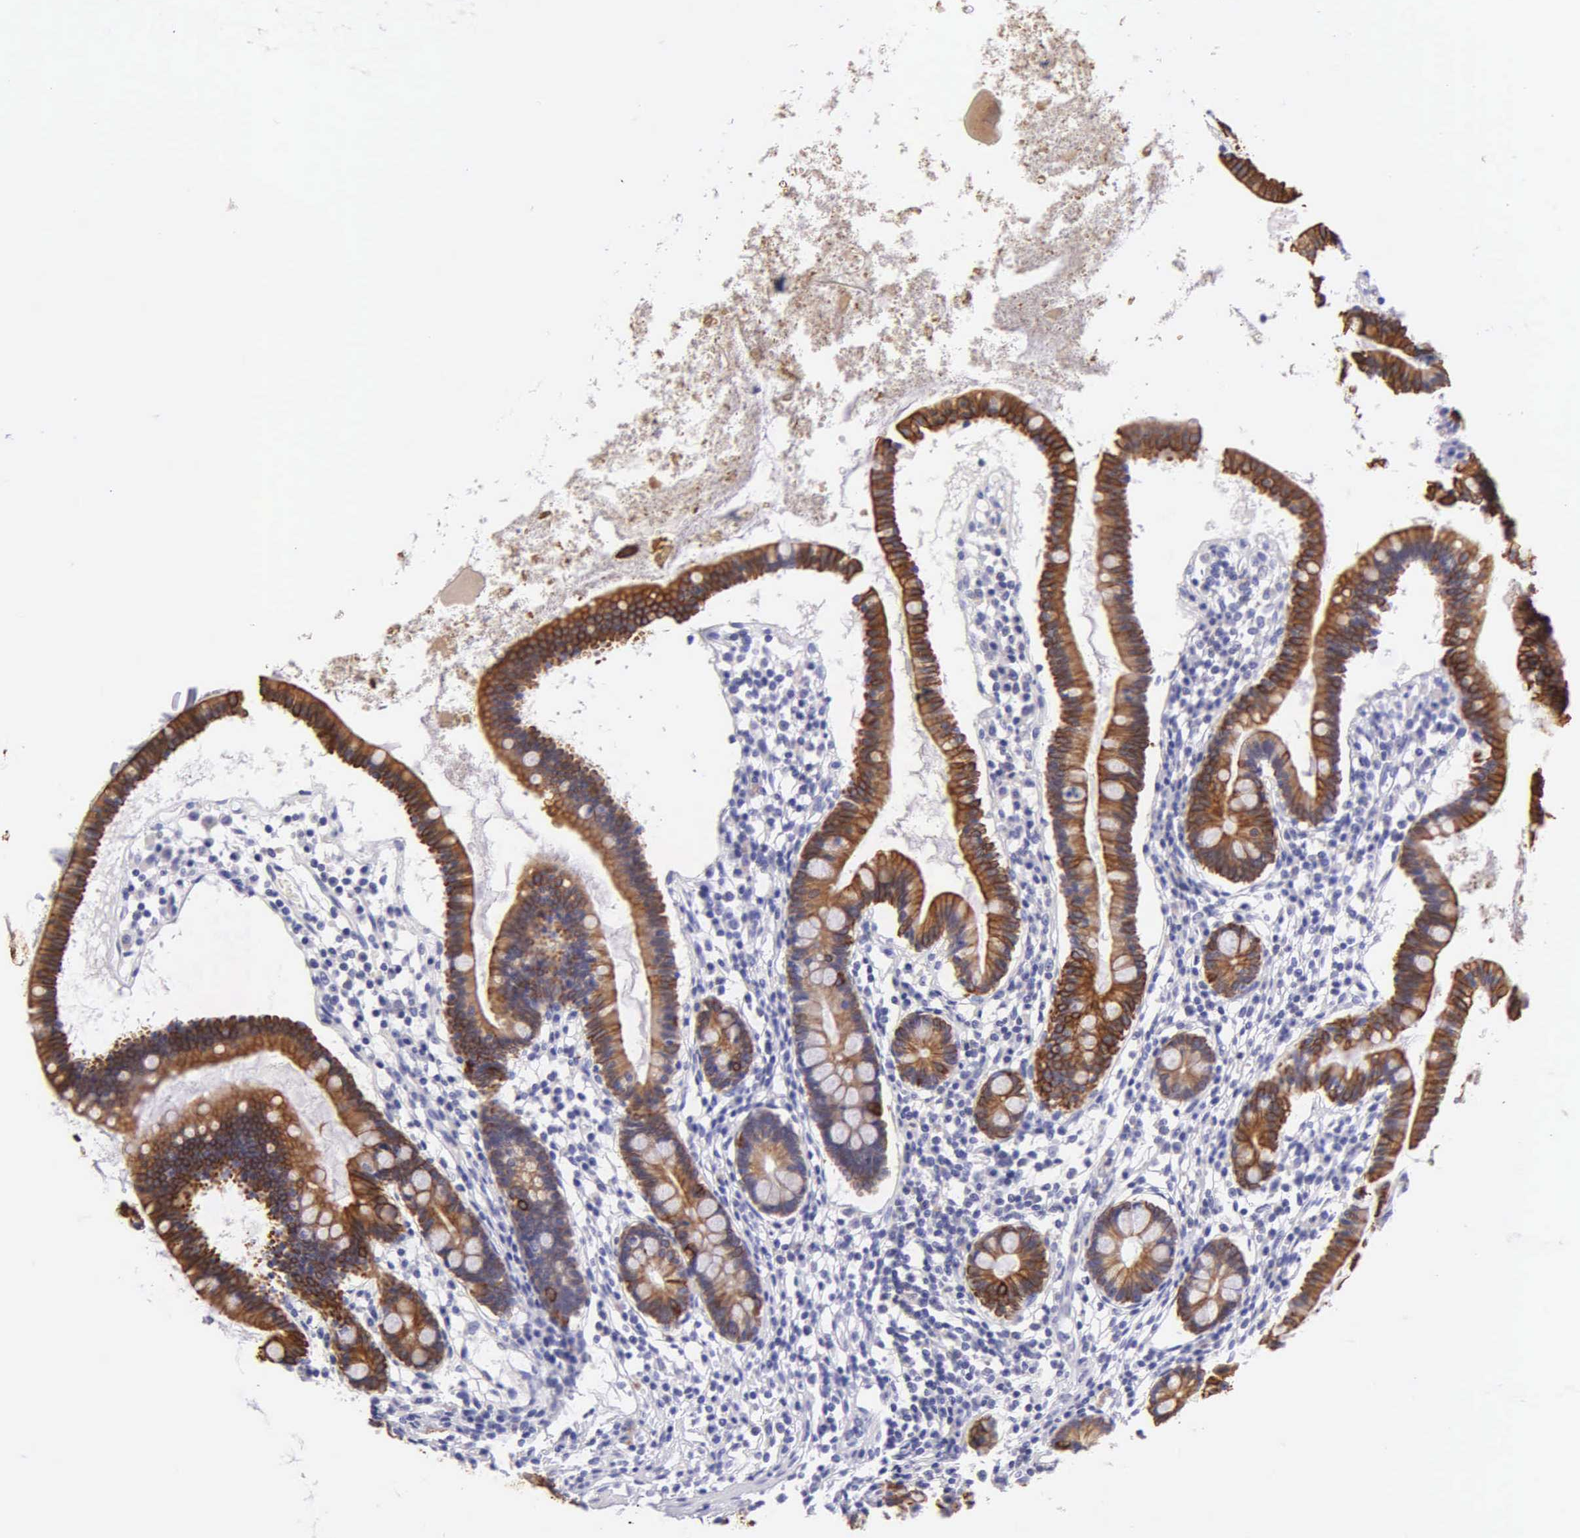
{"staining": {"intensity": "moderate", "quantity": ">75%", "location": "cytoplasmic/membranous"}, "tissue": "small intestine", "cell_type": "Glandular cells", "image_type": "normal", "snomed": [{"axis": "morphology", "description": "Normal tissue, NOS"}, {"axis": "topography", "description": "Small intestine"}], "caption": "The photomicrograph demonstrates staining of benign small intestine, revealing moderate cytoplasmic/membranous protein staining (brown color) within glandular cells.", "gene": "KRT14", "patient": {"sex": "female", "age": 37}}